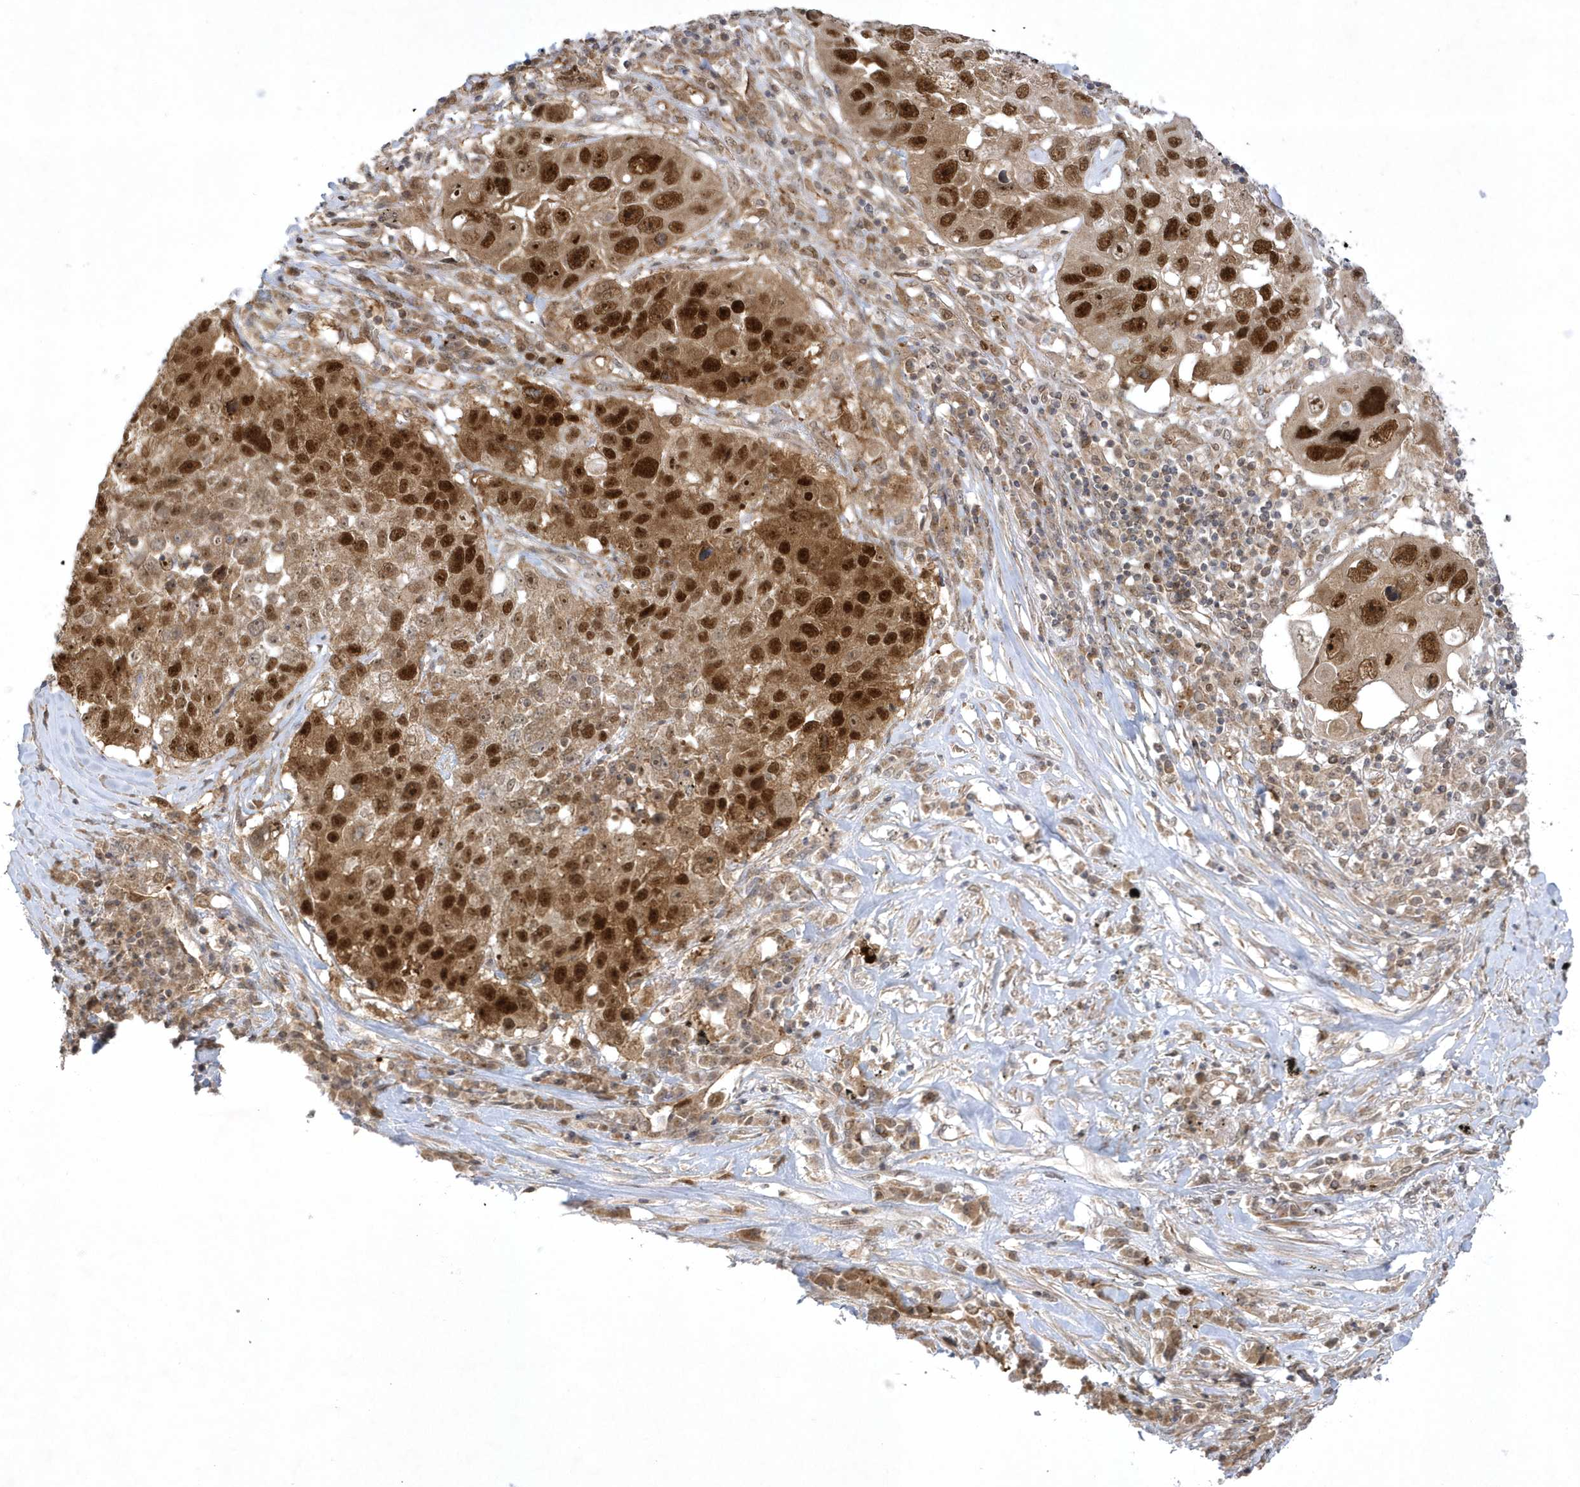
{"staining": {"intensity": "strong", "quantity": ">75%", "location": "cytoplasmic/membranous,nuclear"}, "tissue": "lung cancer", "cell_type": "Tumor cells", "image_type": "cancer", "snomed": [{"axis": "morphology", "description": "Squamous cell carcinoma, NOS"}, {"axis": "topography", "description": "Lung"}], "caption": "Tumor cells exhibit high levels of strong cytoplasmic/membranous and nuclear positivity in approximately >75% of cells in lung cancer. (DAB IHC, brown staining for protein, blue staining for nuclei).", "gene": "NAF1", "patient": {"sex": "male", "age": 61}}